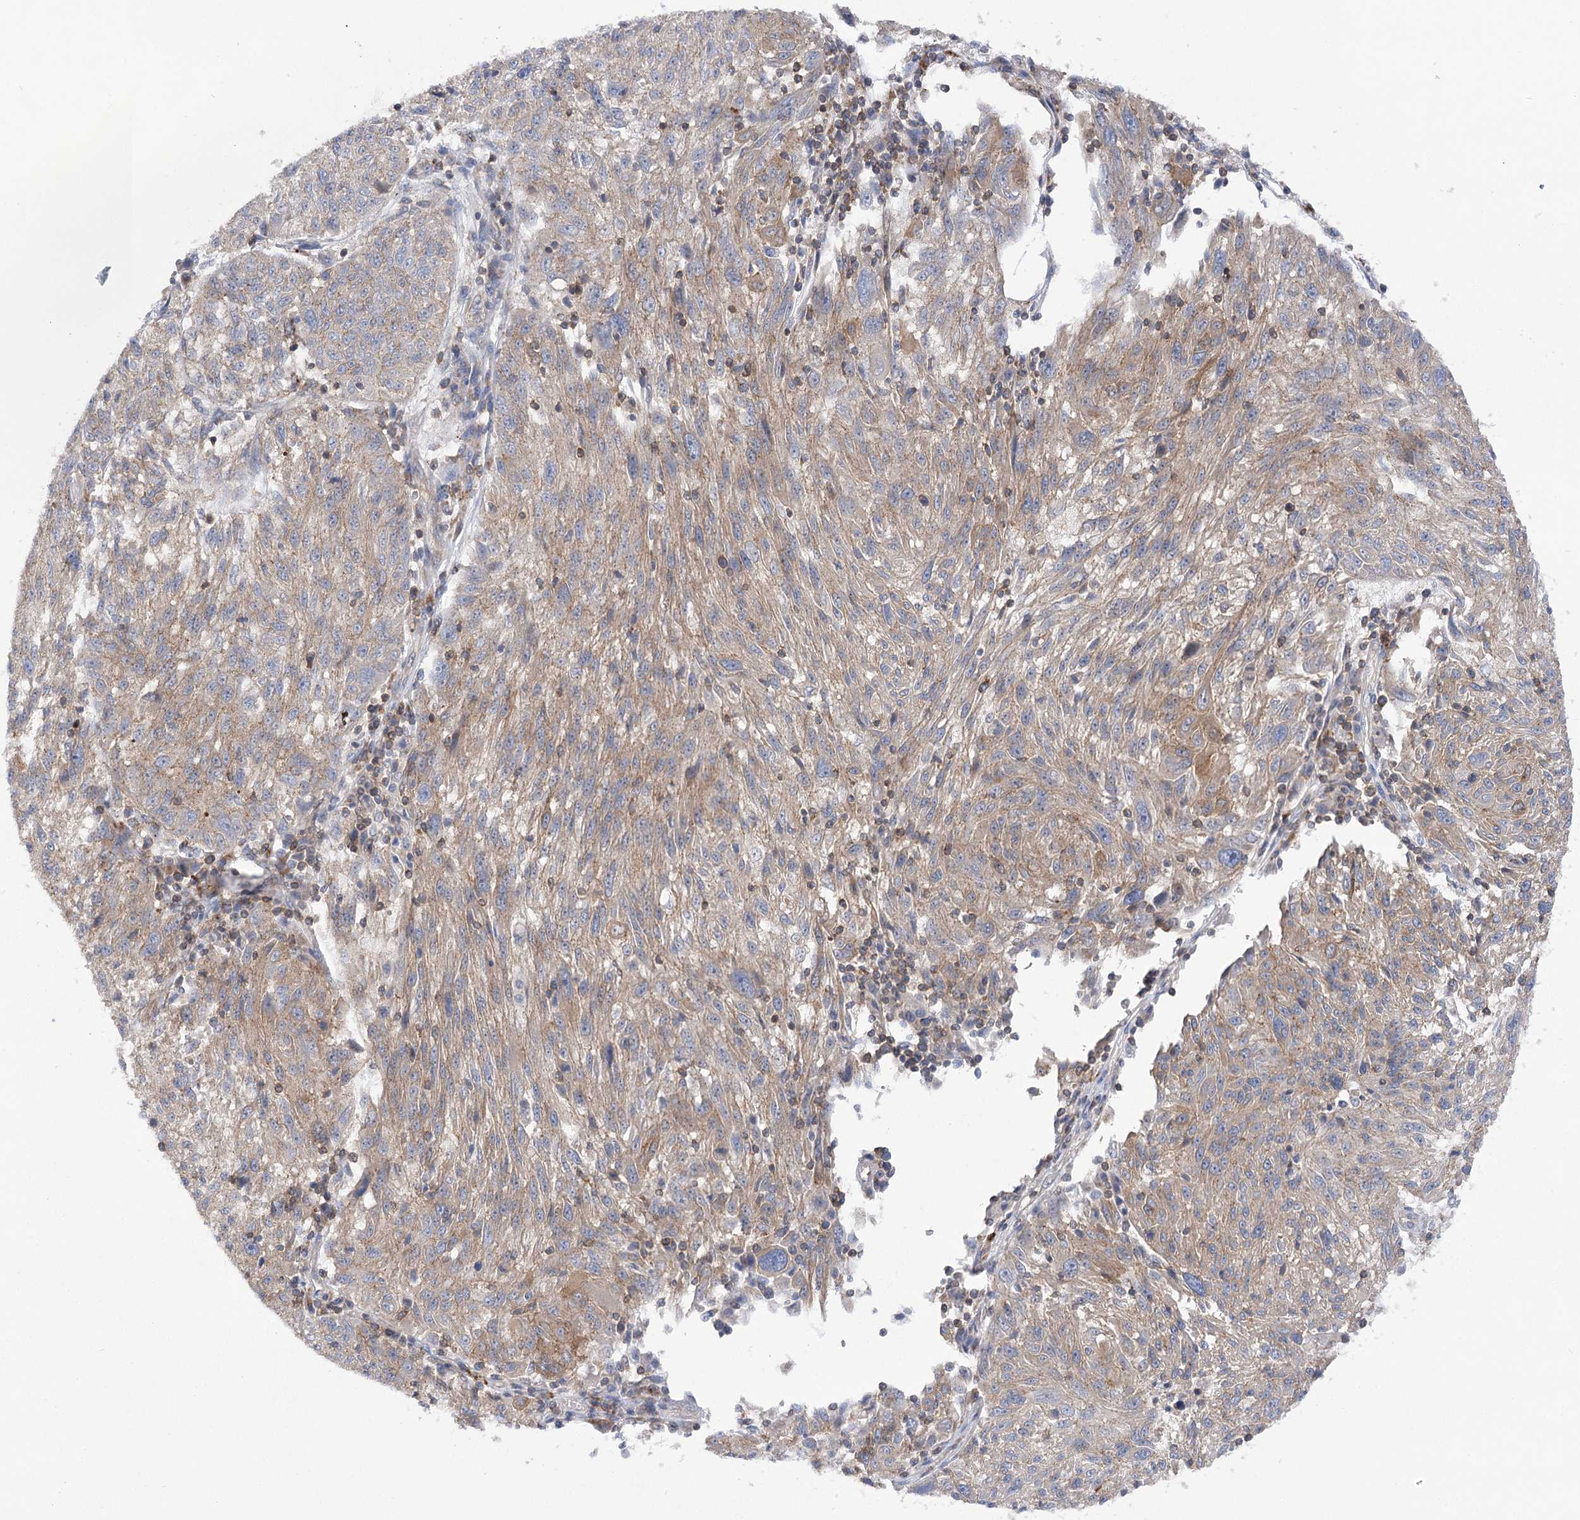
{"staining": {"intensity": "weak", "quantity": ">75%", "location": "cytoplasmic/membranous"}, "tissue": "melanoma", "cell_type": "Tumor cells", "image_type": "cancer", "snomed": [{"axis": "morphology", "description": "Malignant melanoma, NOS"}, {"axis": "topography", "description": "Skin"}], "caption": "DAB immunohistochemical staining of human malignant melanoma displays weak cytoplasmic/membranous protein positivity in approximately >75% of tumor cells.", "gene": "VPS37B", "patient": {"sex": "male", "age": 53}}